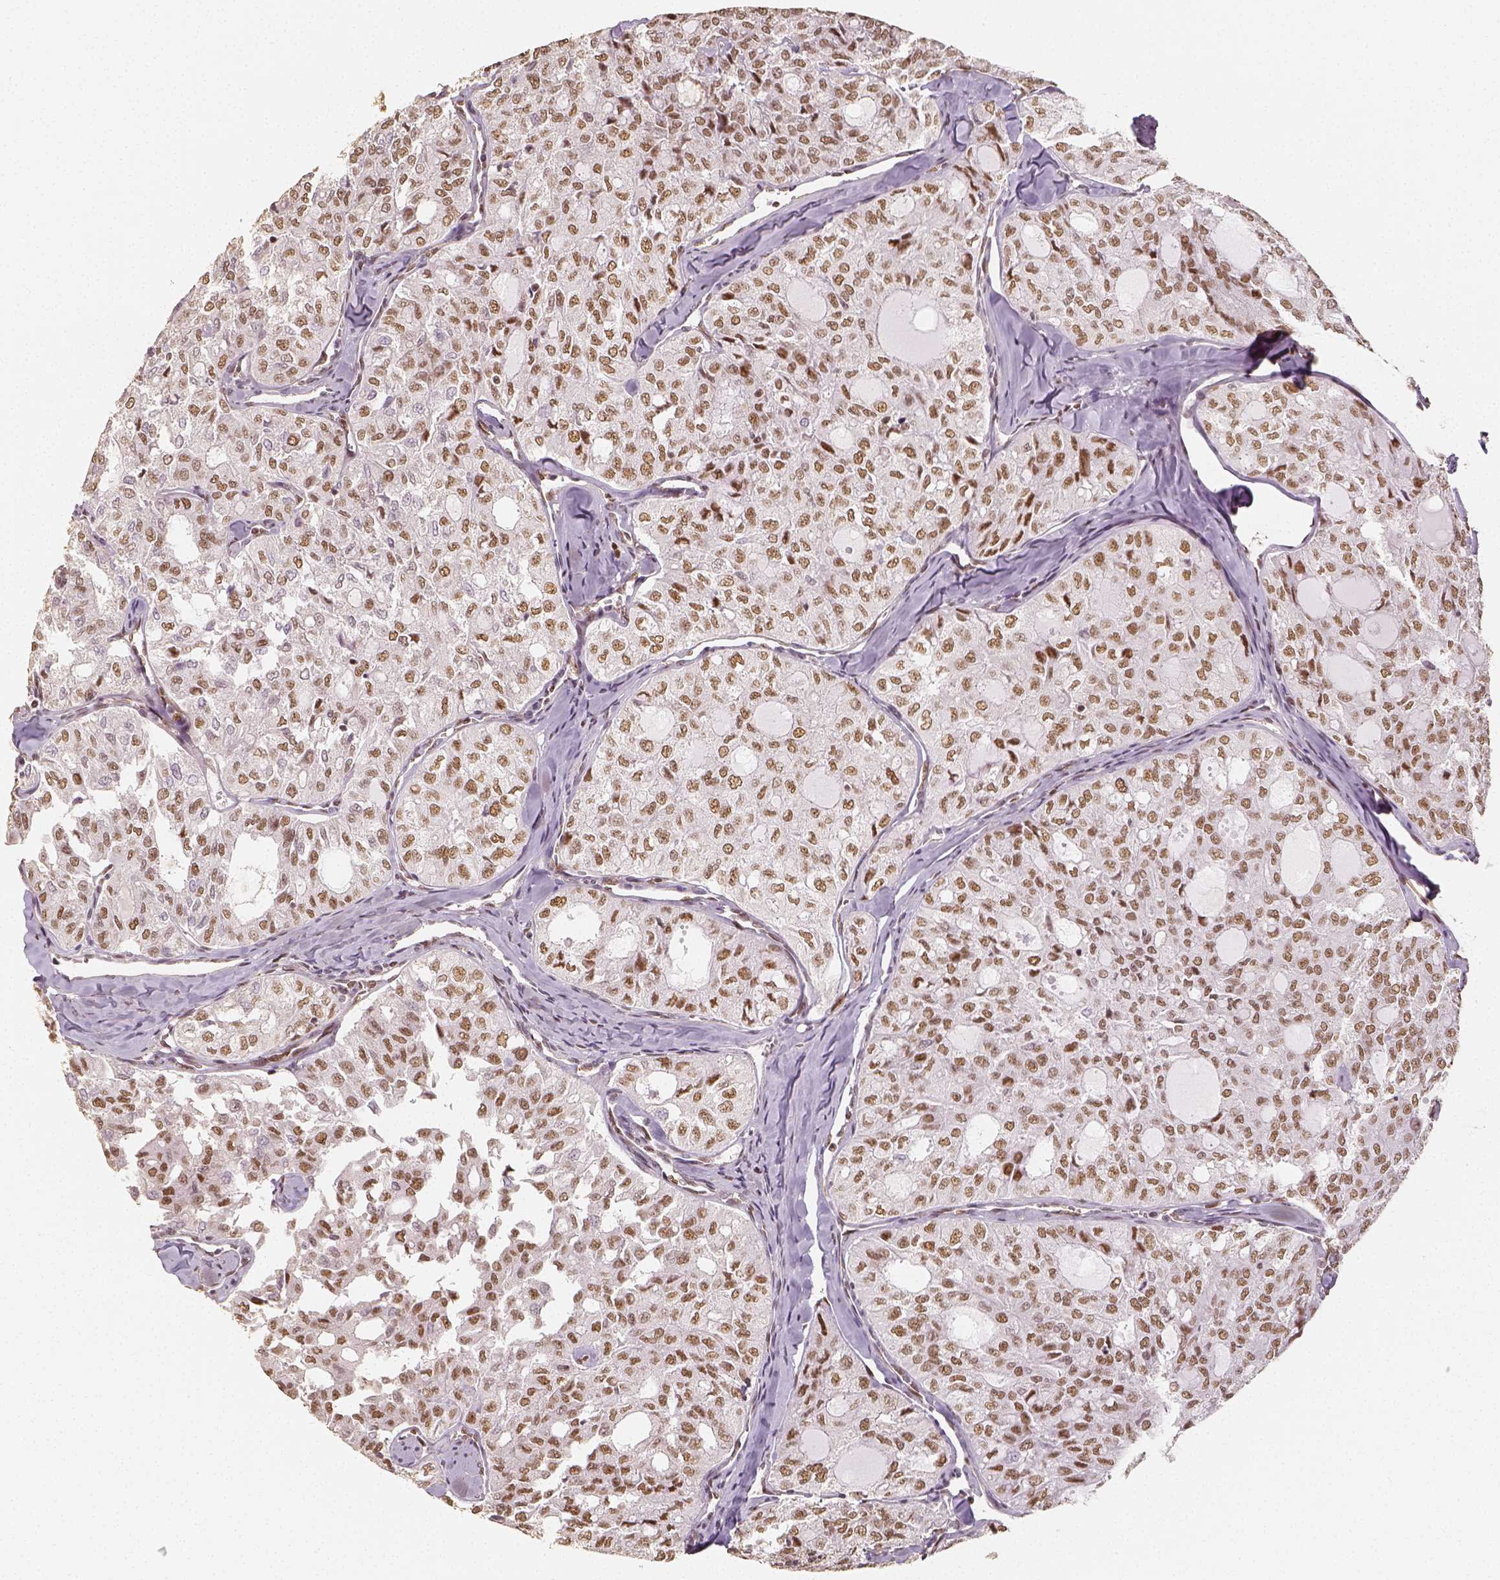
{"staining": {"intensity": "moderate", "quantity": ">75%", "location": "nuclear"}, "tissue": "thyroid cancer", "cell_type": "Tumor cells", "image_type": "cancer", "snomed": [{"axis": "morphology", "description": "Follicular adenoma carcinoma, NOS"}, {"axis": "topography", "description": "Thyroid gland"}], "caption": "About >75% of tumor cells in human thyroid cancer demonstrate moderate nuclear protein staining as visualized by brown immunohistochemical staining.", "gene": "HDAC1", "patient": {"sex": "male", "age": 75}}